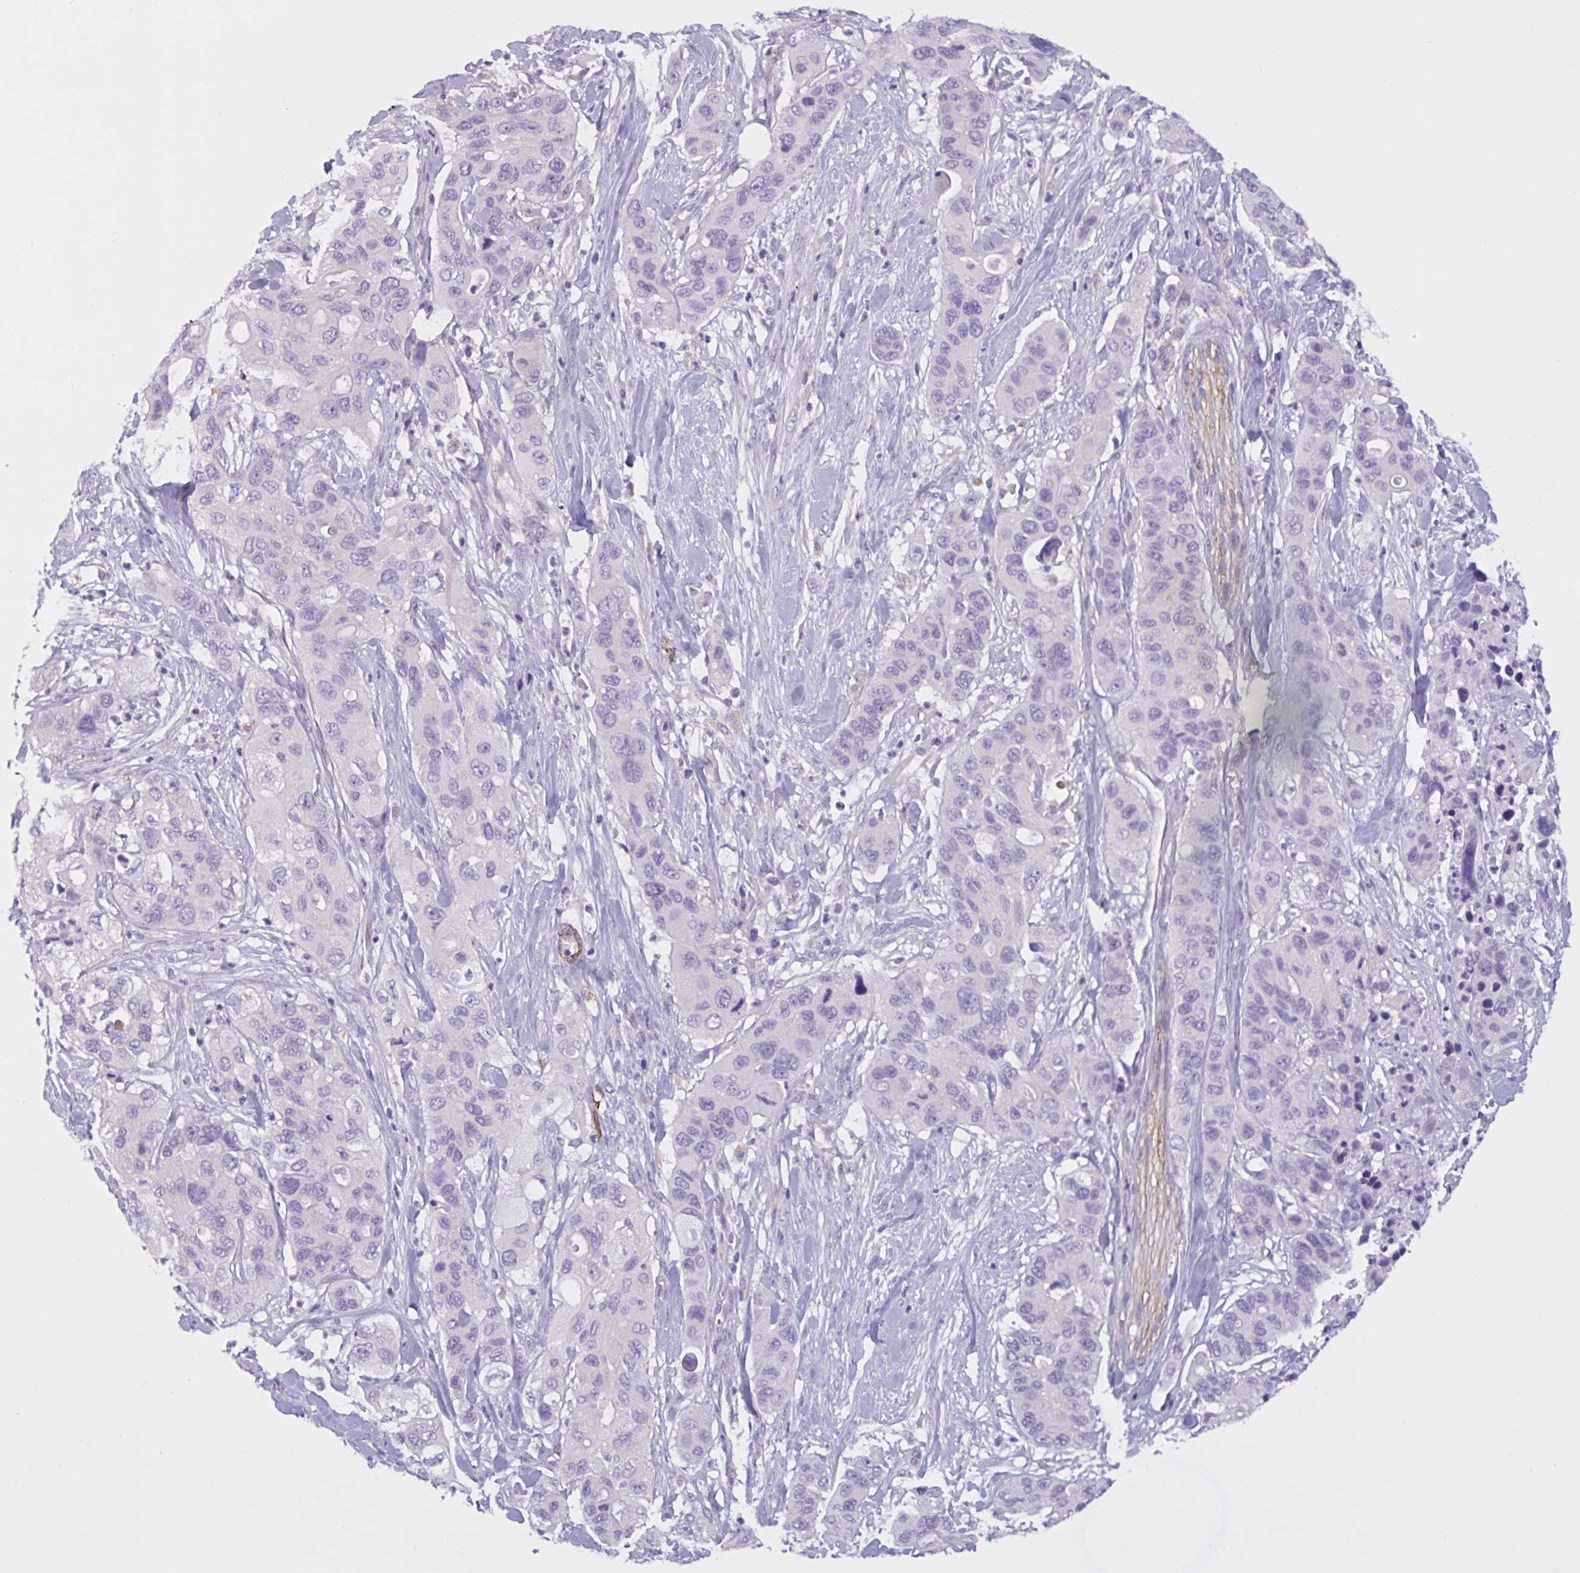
{"staining": {"intensity": "negative", "quantity": "none", "location": "none"}, "tissue": "pancreatic cancer", "cell_type": "Tumor cells", "image_type": "cancer", "snomed": [{"axis": "morphology", "description": "Adenocarcinoma, NOS"}, {"axis": "topography", "description": "Pancreas"}], "caption": "The image demonstrates no staining of tumor cells in pancreatic cancer (adenocarcinoma).", "gene": "RPL22L1", "patient": {"sex": "female", "age": 71}}